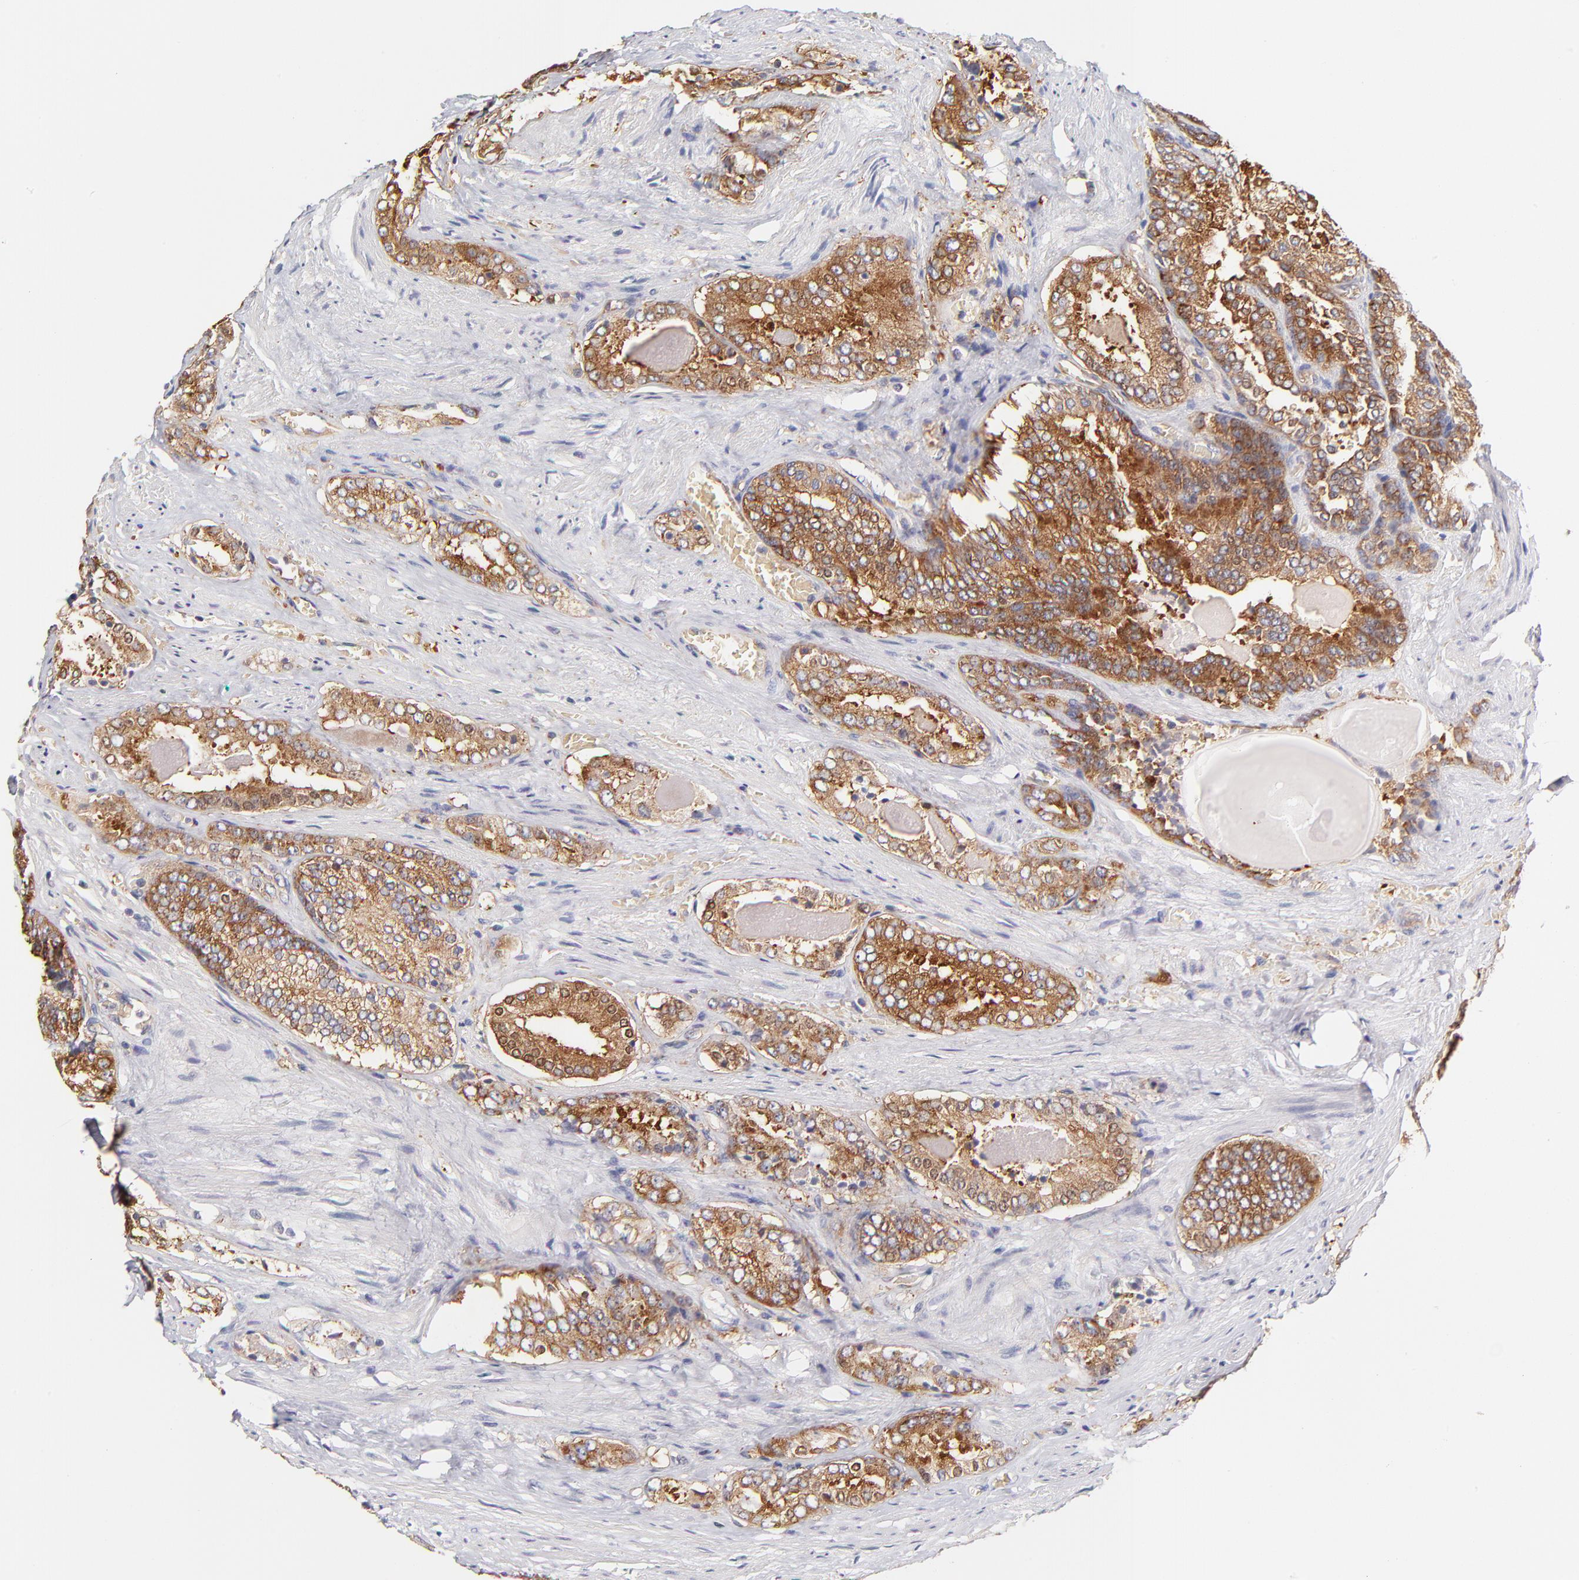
{"staining": {"intensity": "moderate", "quantity": ">75%", "location": "cytoplasmic/membranous"}, "tissue": "prostate cancer", "cell_type": "Tumor cells", "image_type": "cancer", "snomed": [{"axis": "morphology", "description": "Adenocarcinoma, Medium grade"}, {"axis": "topography", "description": "Prostate"}], "caption": "Immunohistochemistry of human prostate adenocarcinoma (medium-grade) reveals medium levels of moderate cytoplasmic/membranous expression in approximately >75% of tumor cells.", "gene": "CD2AP", "patient": {"sex": "male", "age": 60}}